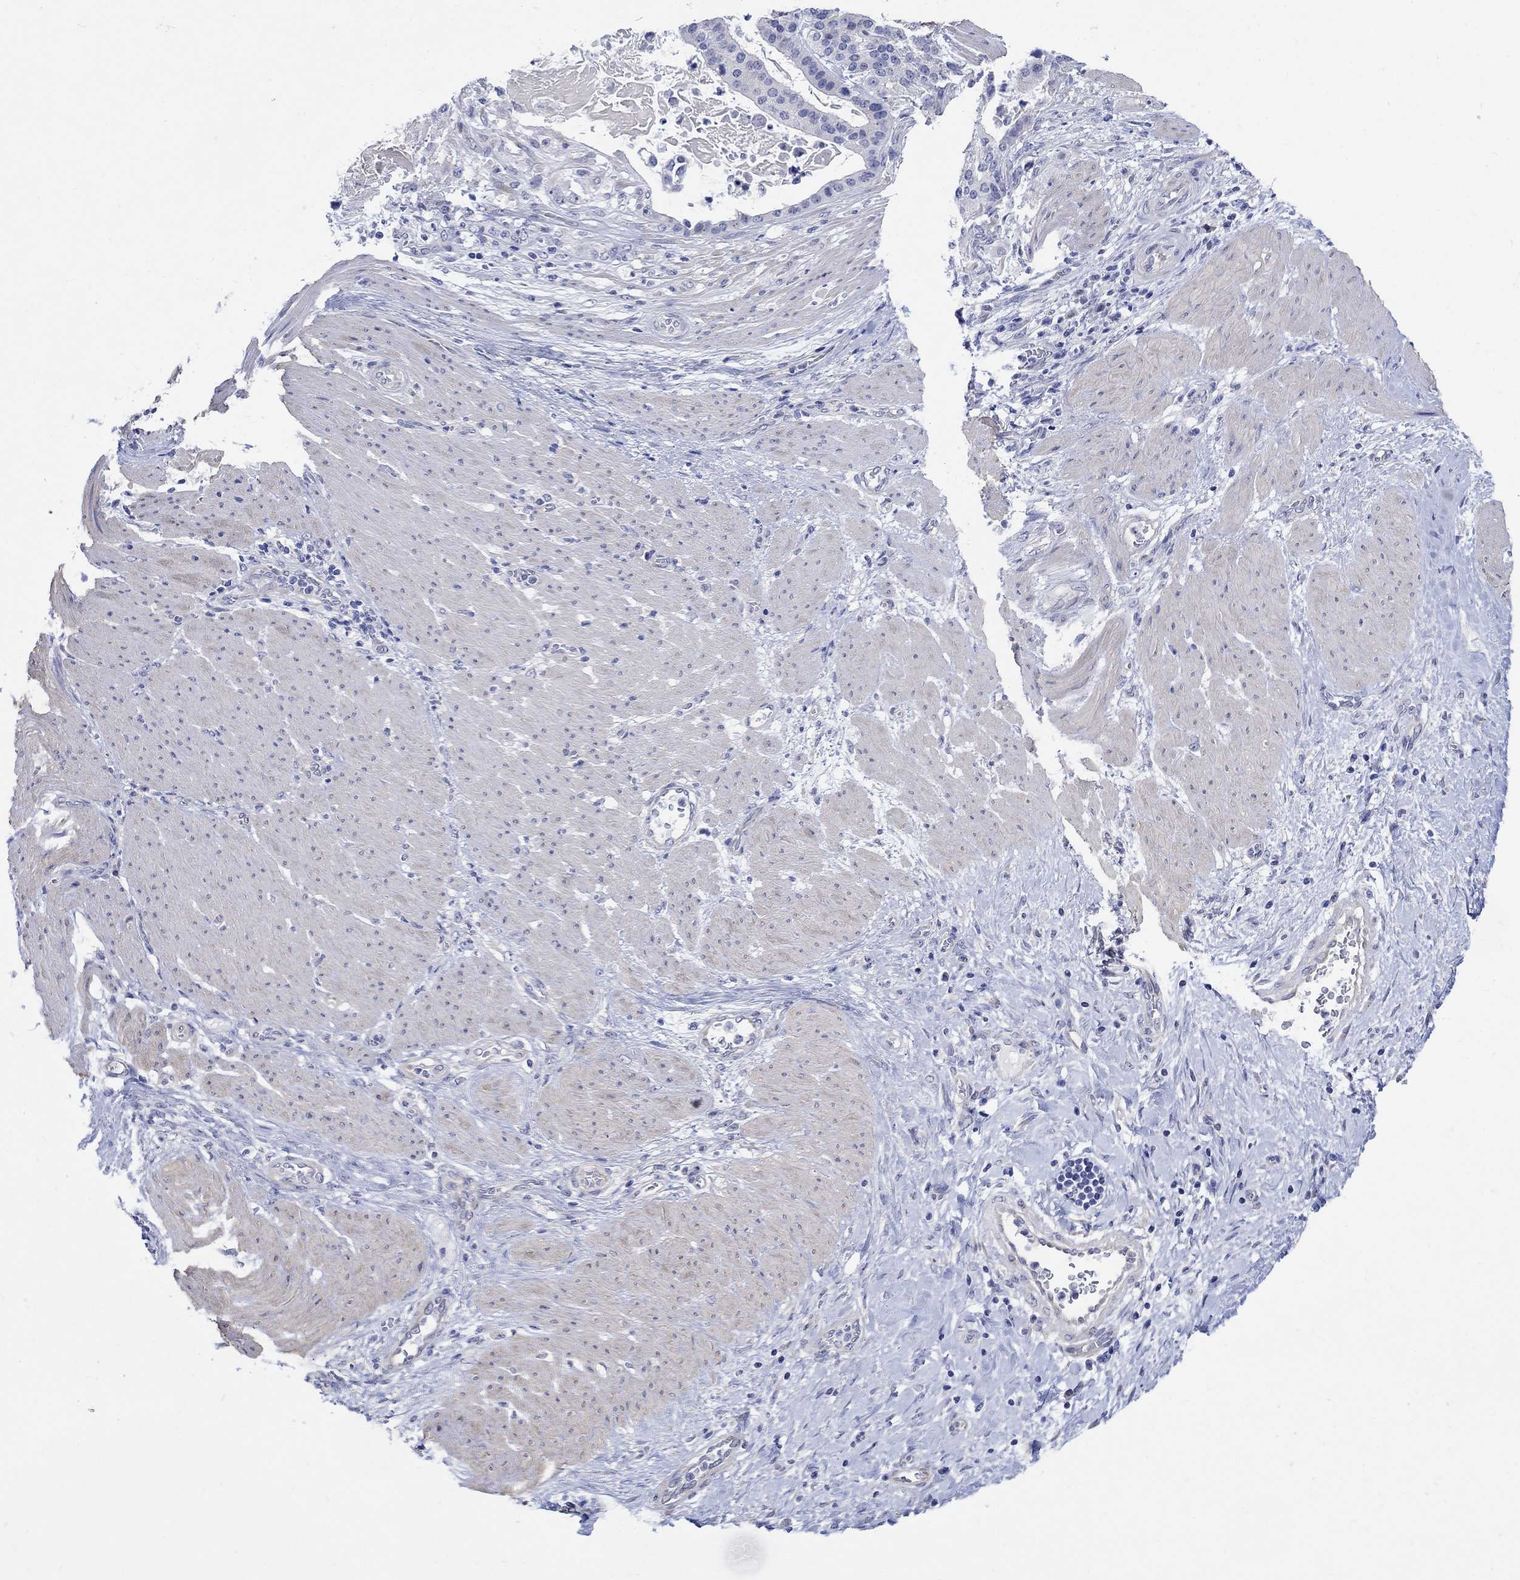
{"staining": {"intensity": "negative", "quantity": "none", "location": "none"}, "tissue": "stomach cancer", "cell_type": "Tumor cells", "image_type": "cancer", "snomed": [{"axis": "morphology", "description": "Adenocarcinoma, NOS"}, {"axis": "topography", "description": "Stomach"}], "caption": "There is no significant positivity in tumor cells of stomach adenocarcinoma.", "gene": "KRT222", "patient": {"sex": "male", "age": 48}}